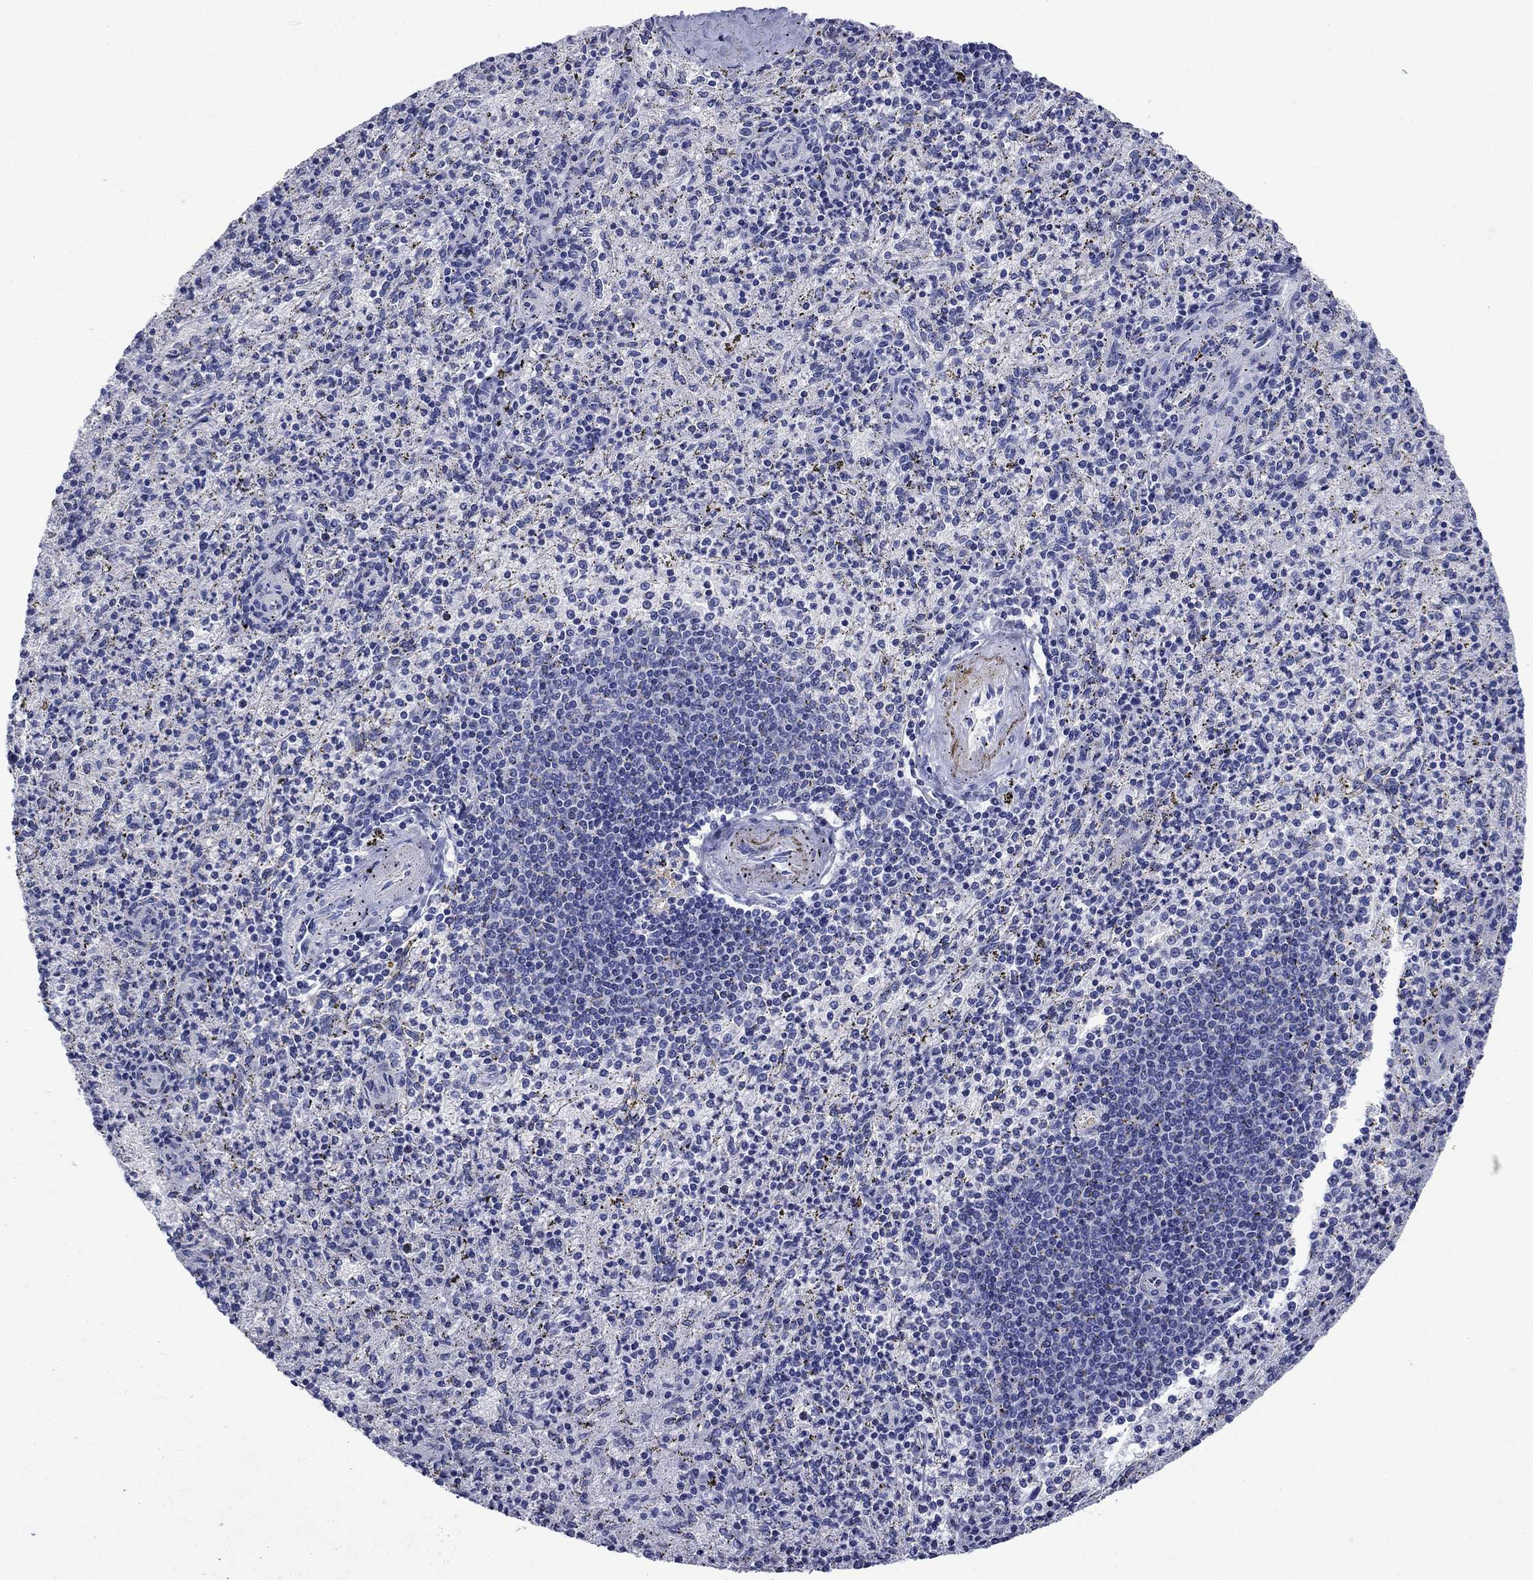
{"staining": {"intensity": "negative", "quantity": "none", "location": "none"}, "tissue": "spleen", "cell_type": "Cells in red pulp", "image_type": "normal", "snomed": [{"axis": "morphology", "description": "Normal tissue, NOS"}, {"axis": "topography", "description": "Spleen"}], "caption": "This is an immunohistochemistry image of normal human spleen. There is no expression in cells in red pulp.", "gene": "SULT2B1", "patient": {"sex": "male", "age": 60}}